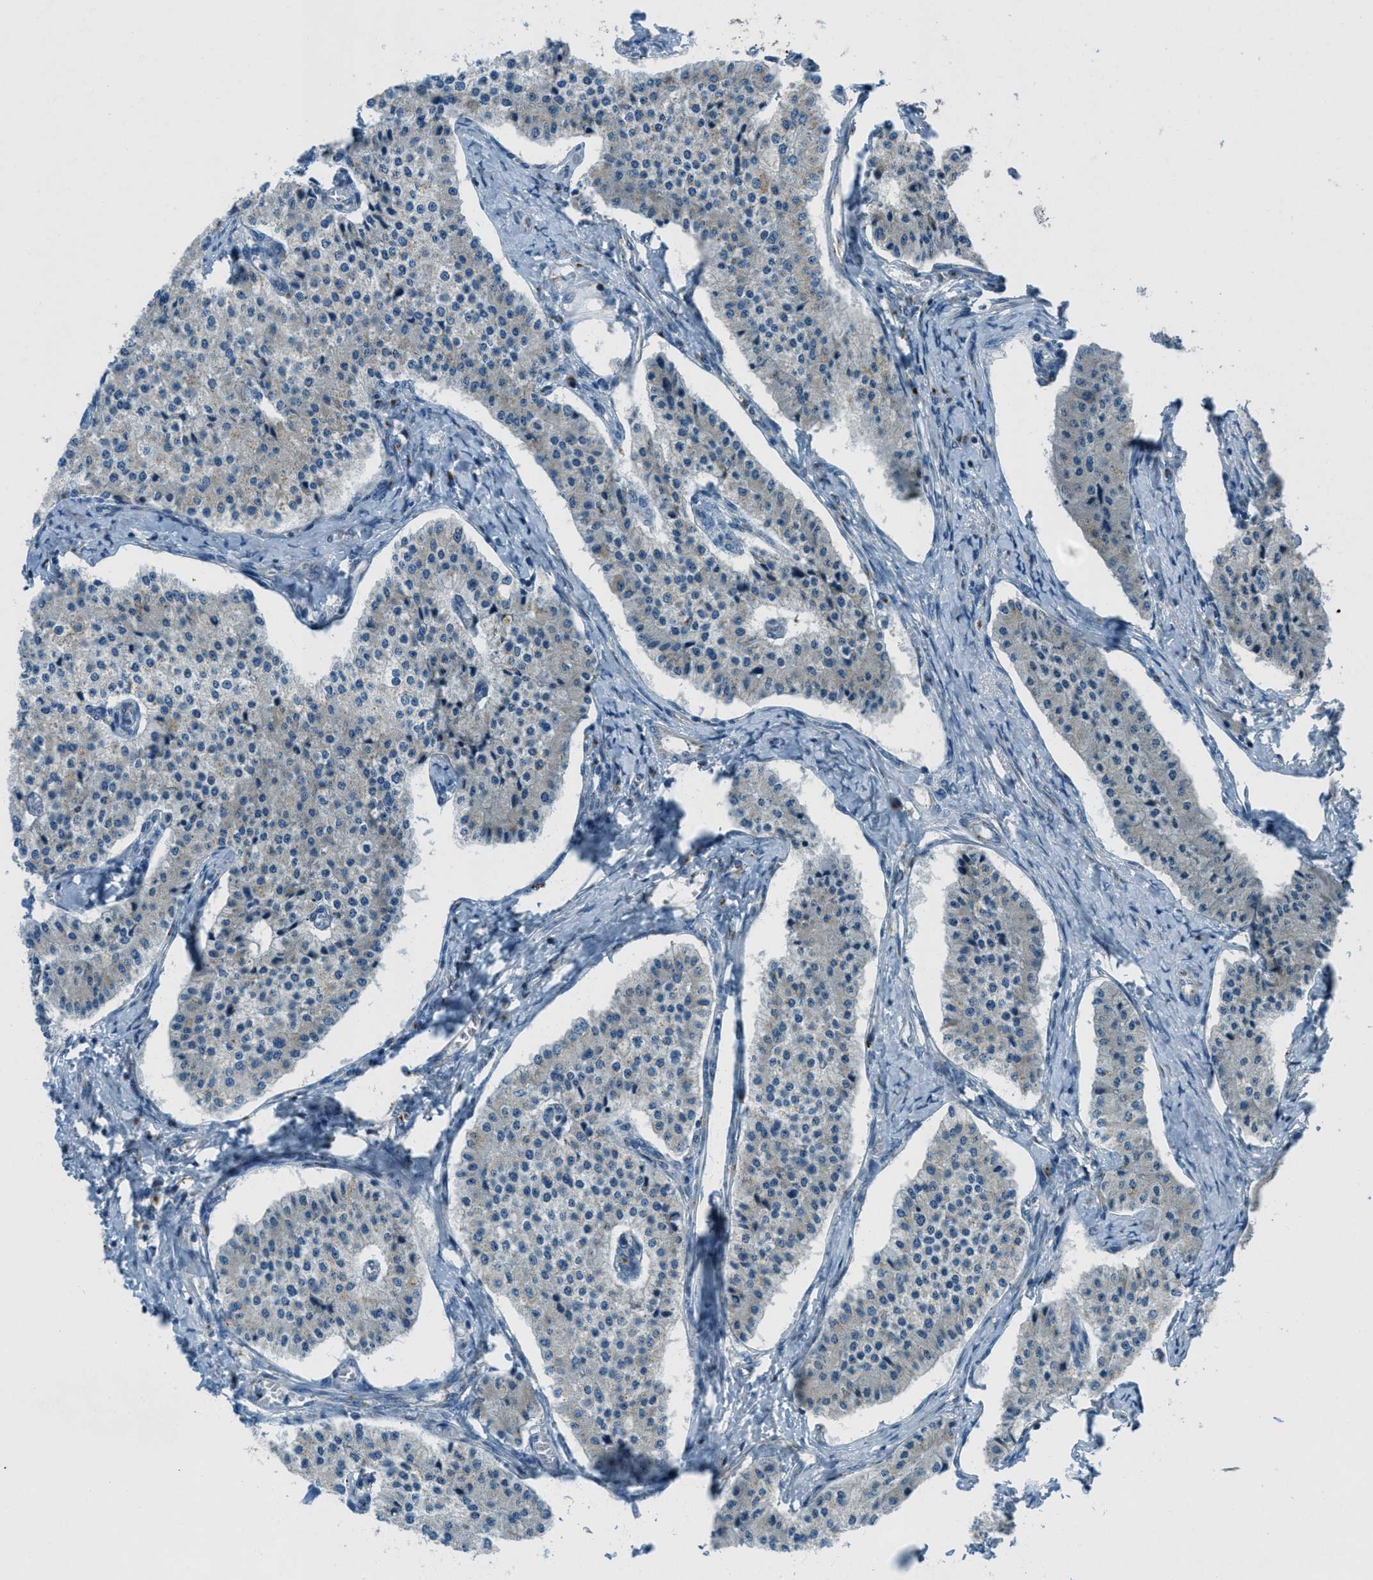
{"staining": {"intensity": "weak", "quantity": "<25%", "location": "cytoplasmic/membranous"}, "tissue": "carcinoid", "cell_type": "Tumor cells", "image_type": "cancer", "snomed": [{"axis": "morphology", "description": "Carcinoid, malignant, NOS"}, {"axis": "topography", "description": "Colon"}], "caption": "DAB immunohistochemical staining of carcinoid (malignant) shows no significant positivity in tumor cells. (Brightfield microscopy of DAB (3,3'-diaminobenzidine) IHC at high magnification).", "gene": "BCKDK", "patient": {"sex": "female", "age": 52}}